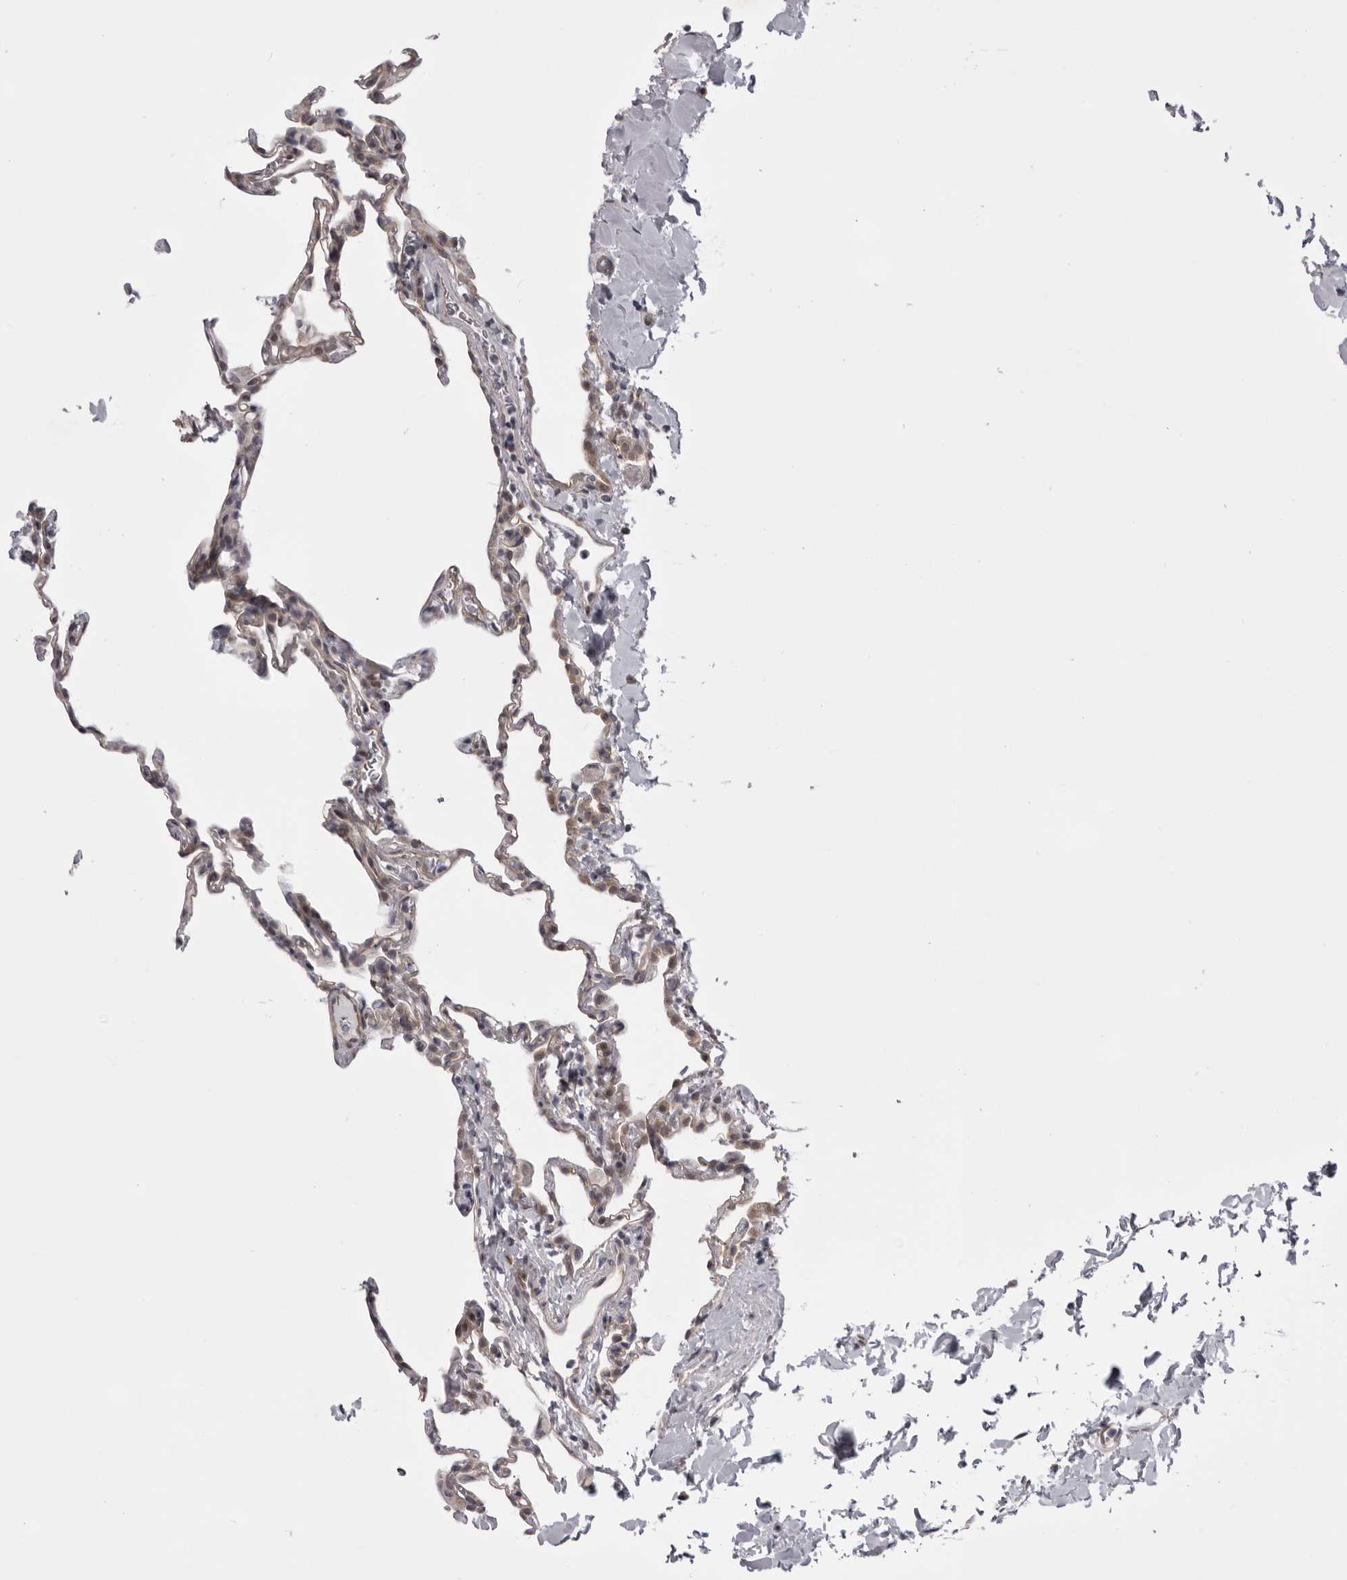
{"staining": {"intensity": "weak", "quantity": "<25%", "location": "cytoplasmic/membranous"}, "tissue": "lung", "cell_type": "Alveolar cells", "image_type": "normal", "snomed": [{"axis": "morphology", "description": "Normal tissue, NOS"}, {"axis": "topography", "description": "Lung"}], "caption": "This is a photomicrograph of immunohistochemistry (IHC) staining of unremarkable lung, which shows no positivity in alveolar cells.", "gene": "EPHA10", "patient": {"sex": "male", "age": 20}}